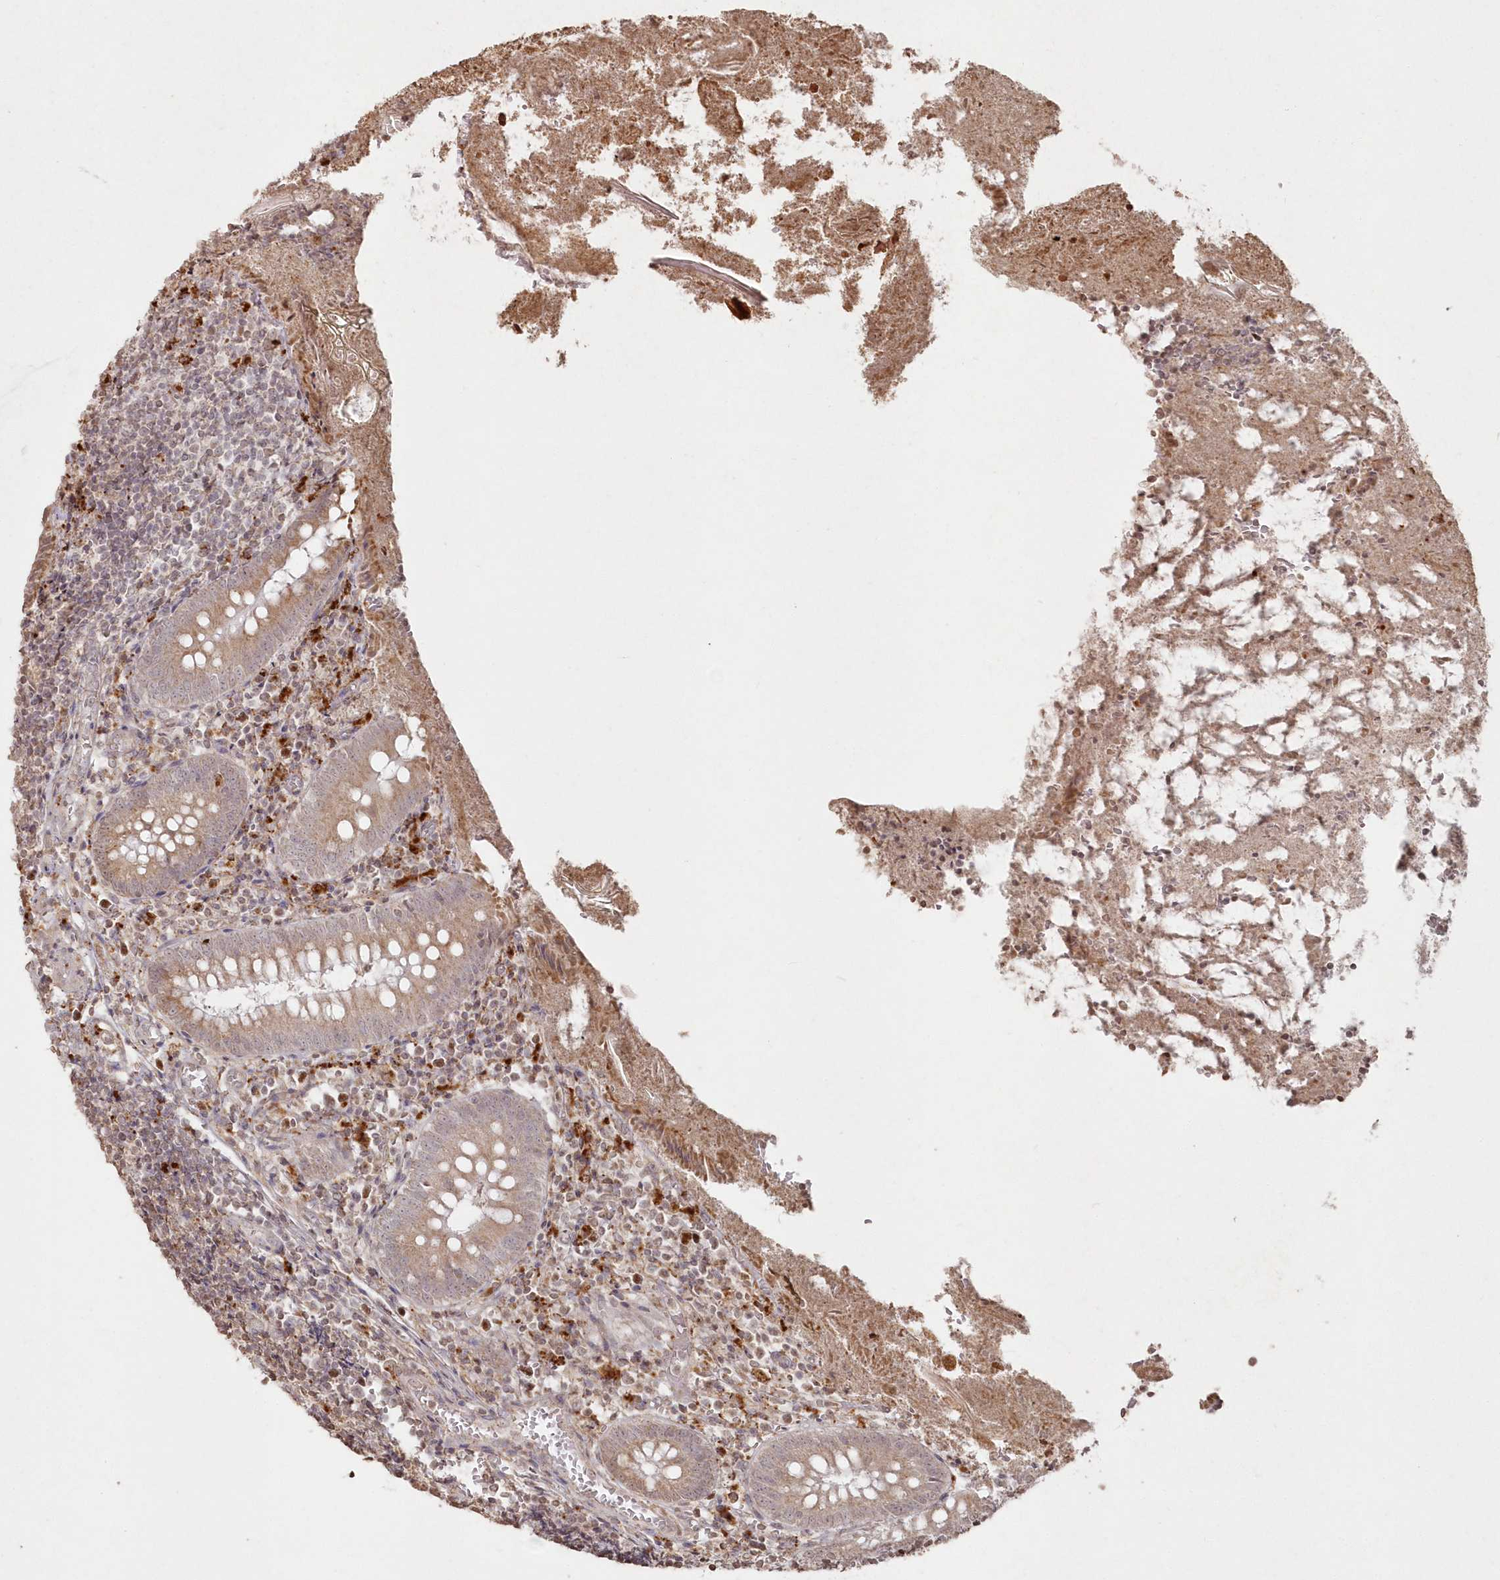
{"staining": {"intensity": "moderate", "quantity": ">75%", "location": "cytoplasmic/membranous"}, "tissue": "appendix", "cell_type": "Glandular cells", "image_type": "normal", "snomed": [{"axis": "morphology", "description": "Normal tissue, NOS"}, {"axis": "topography", "description": "Appendix"}], "caption": "DAB (3,3'-diaminobenzidine) immunohistochemical staining of normal human appendix shows moderate cytoplasmic/membranous protein staining in approximately >75% of glandular cells.", "gene": "ARSB", "patient": {"sex": "female", "age": 17}}